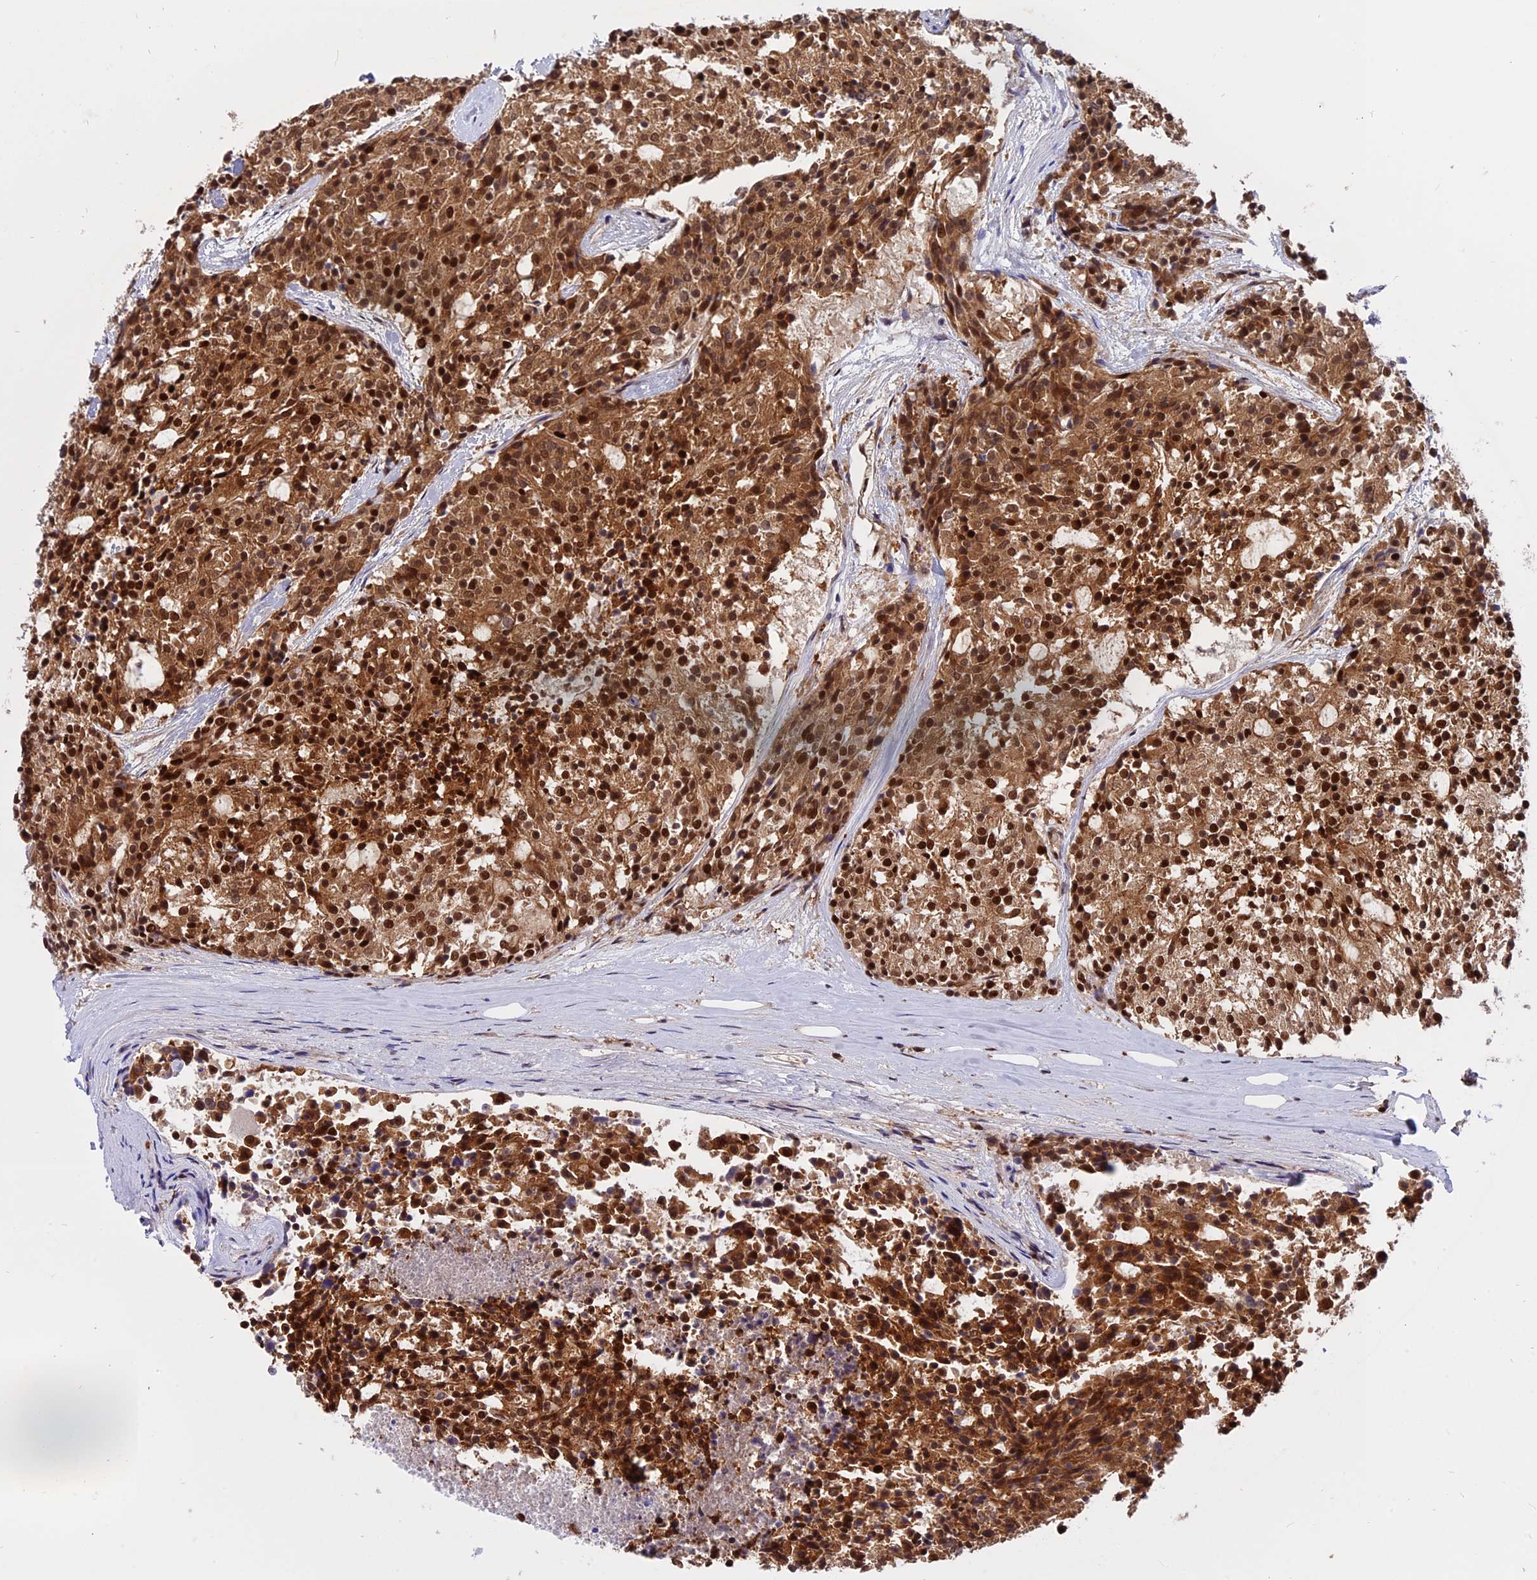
{"staining": {"intensity": "strong", "quantity": ">75%", "location": "cytoplasmic/membranous,nuclear"}, "tissue": "carcinoid", "cell_type": "Tumor cells", "image_type": "cancer", "snomed": [{"axis": "morphology", "description": "Carcinoid, malignant, NOS"}, {"axis": "topography", "description": "Pancreas"}], "caption": "DAB immunohistochemical staining of human carcinoid exhibits strong cytoplasmic/membranous and nuclear protein positivity in about >75% of tumor cells. The staining is performed using DAB (3,3'-diaminobenzidine) brown chromogen to label protein expression. The nuclei are counter-stained blue using hematoxylin.", "gene": "RAMAC", "patient": {"sex": "female", "age": 54}}